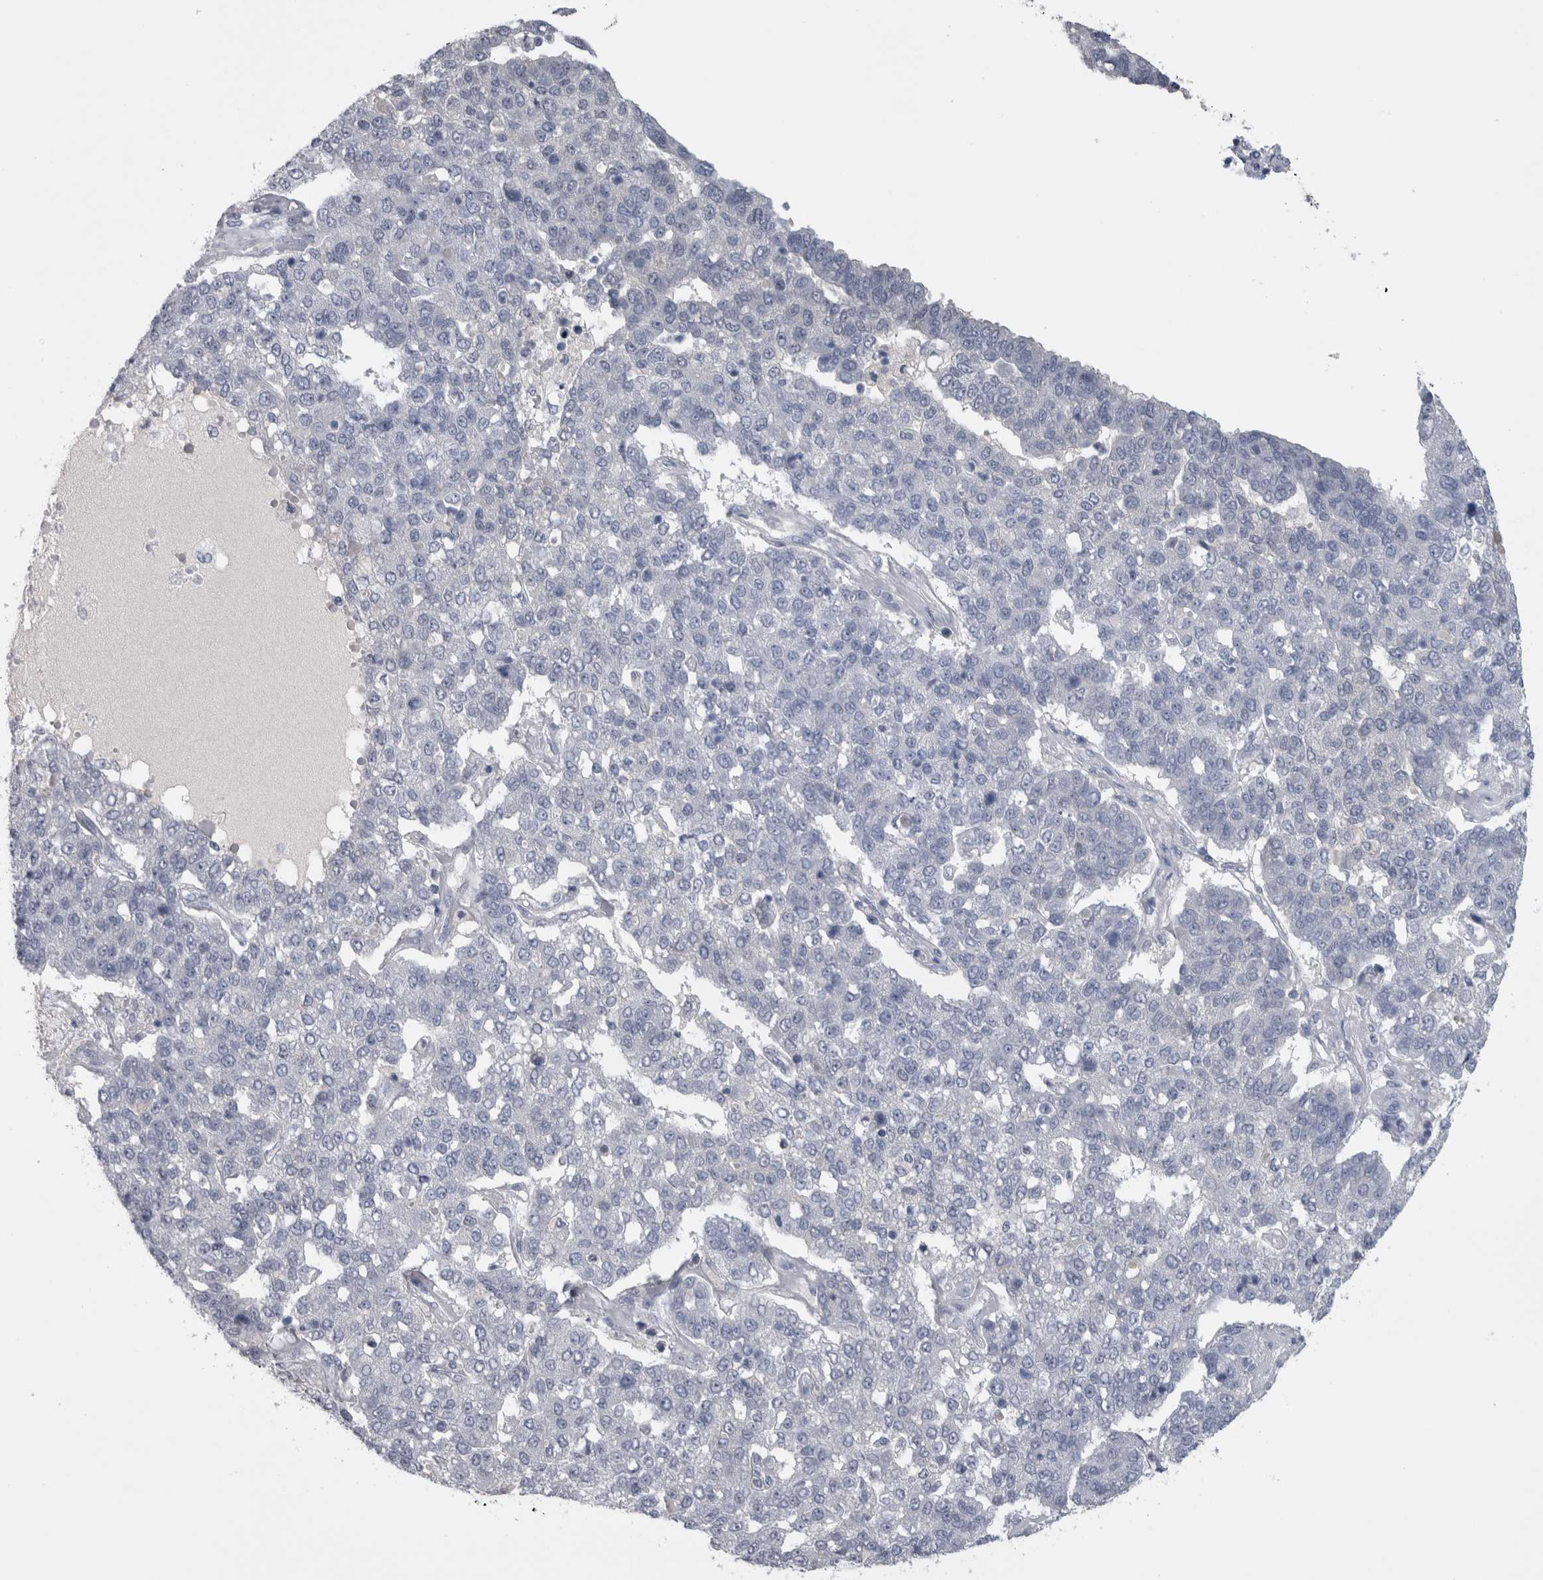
{"staining": {"intensity": "negative", "quantity": "none", "location": "none"}, "tissue": "pancreatic cancer", "cell_type": "Tumor cells", "image_type": "cancer", "snomed": [{"axis": "morphology", "description": "Adenocarcinoma, NOS"}, {"axis": "topography", "description": "Pancreas"}], "caption": "This is an IHC histopathology image of human adenocarcinoma (pancreatic). There is no staining in tumor cells.", "gene": "NAPRT", "patient": {"sex": "female", "age": 61}}